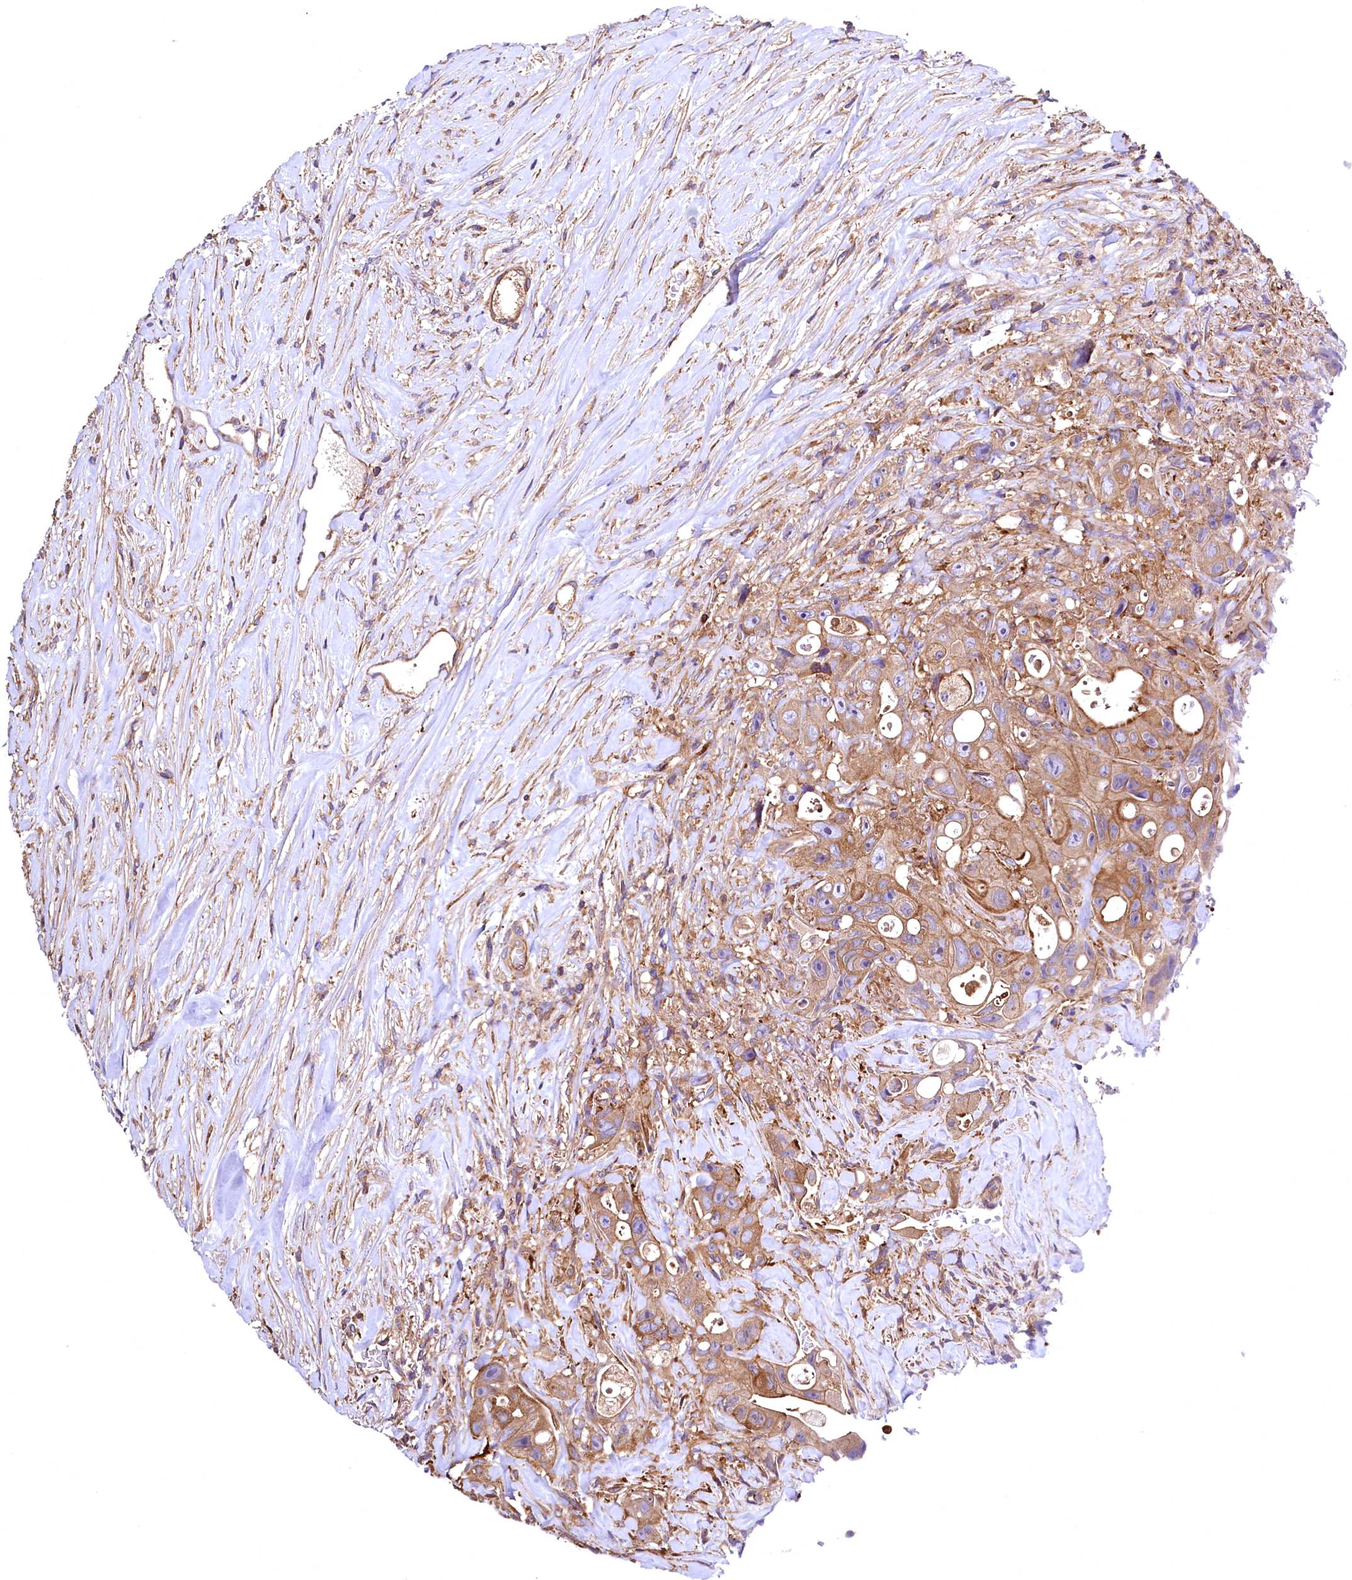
{"staining": {"intensity": "moderate", "quantity": ">75%", "location": "cytoplasmic/membranous"}, "tissue": "colorectal cancer", "cell_type": "Tumor cells", "image_type": "cancer", "snomed": [{"axis": "morphology", "description": "Adenocarcinoma, NOS"}, {"axis": "topography", "description": "Colon"}], "caption": "About >75% of tumor cells in human colorectal cancer exhibit moderate cytoplasmic/membranous protein expression as visualized by brown immunohistochemical staining.", "gene": "RARS2", "patient": {"sex": "female", "age": 46}}